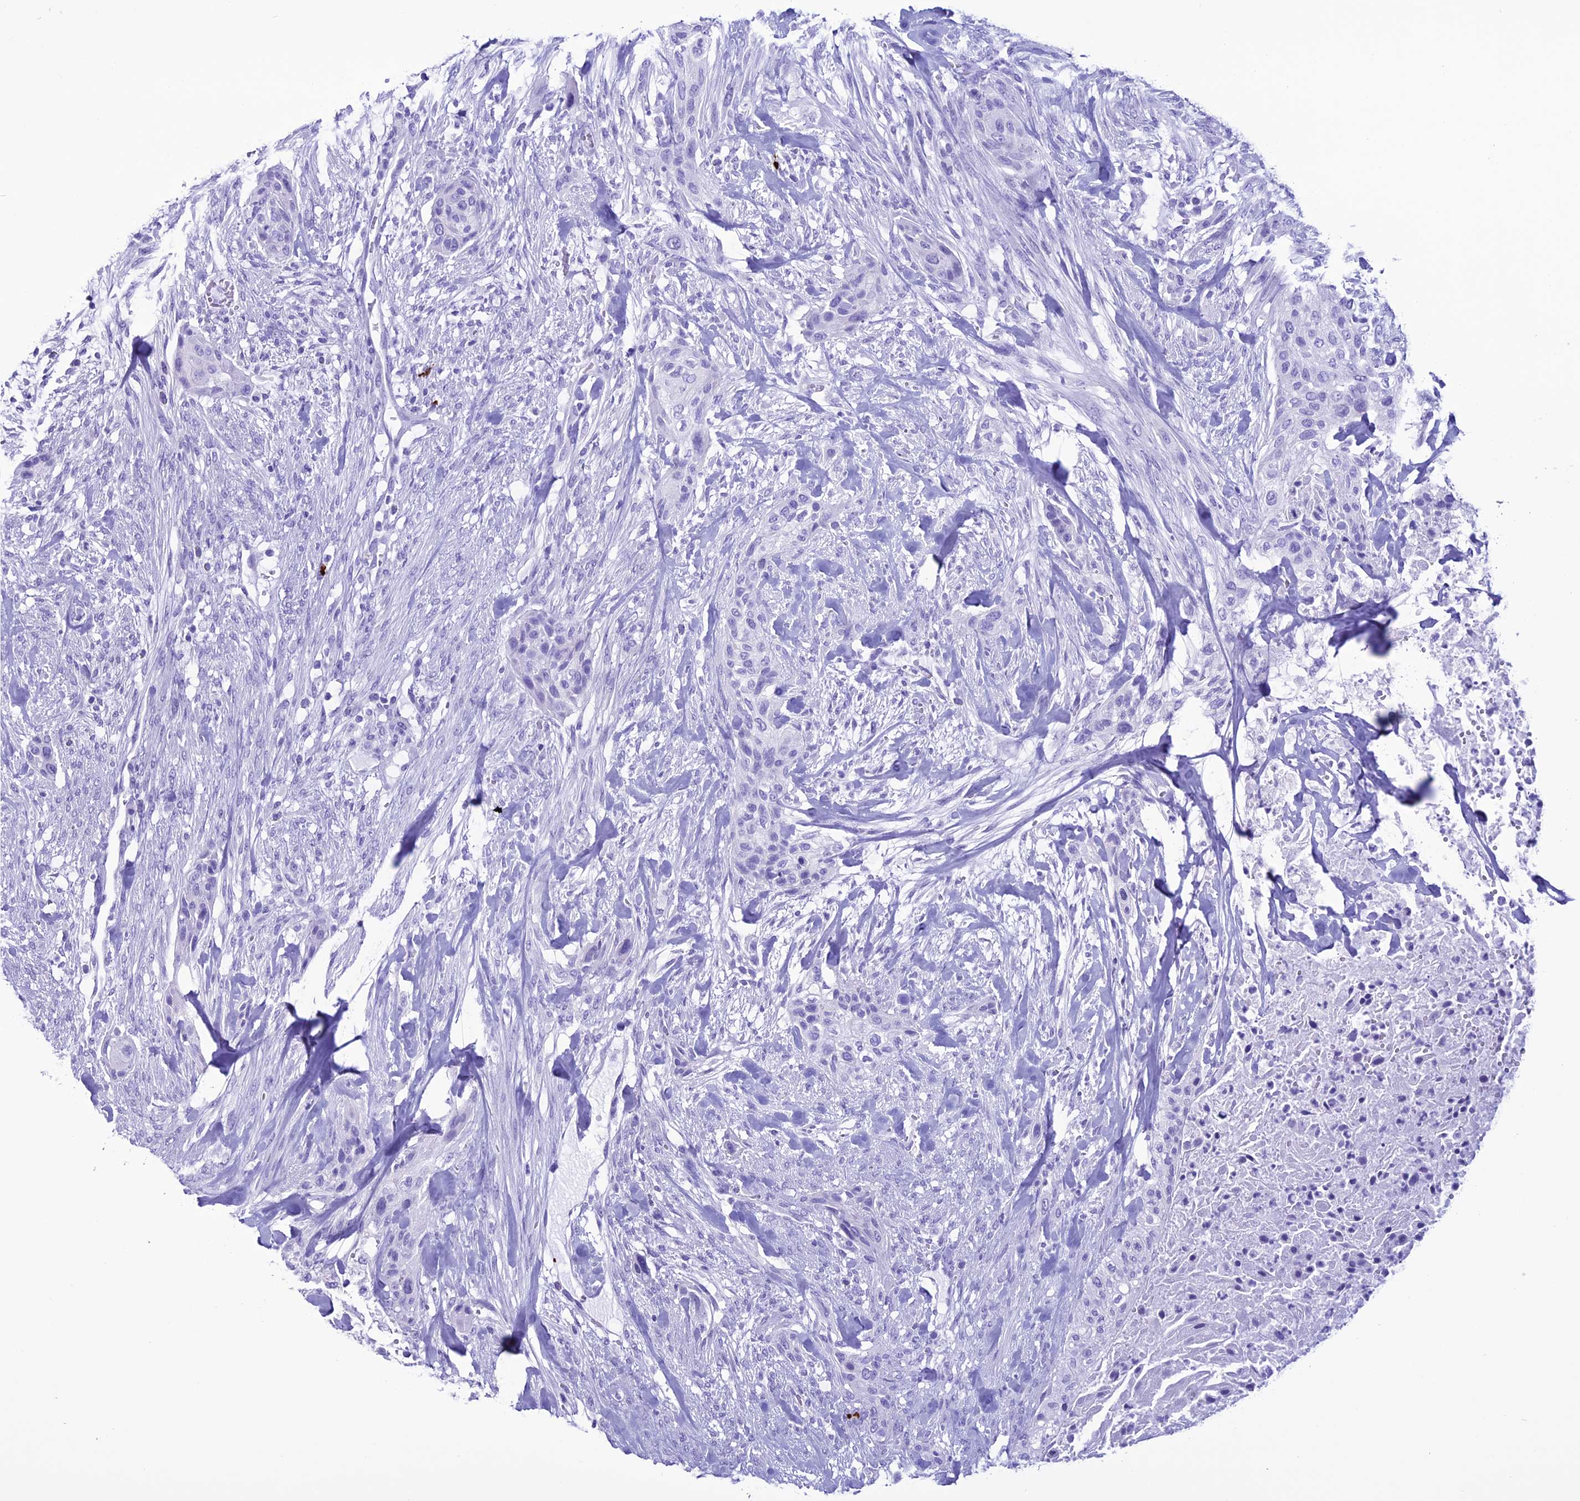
{"staining": {"intensity": "negative", "quantity": "none", "location": "none"}, "tissue": "urothelial cancer", "cell_type": "Tumor cells", "image_type": "cancer", "snomed": [{"axis": "morphology", "description": "Urothelial carcinoma, High grade"}, {"axis": "topography", "description": "Urinary bladder"}], "caption": "Tumor cells show no significant positivity in urothelial carcinoma (high-grade).", "gene": "MZB1", "patient": {"sex": "male", "age": 35}}